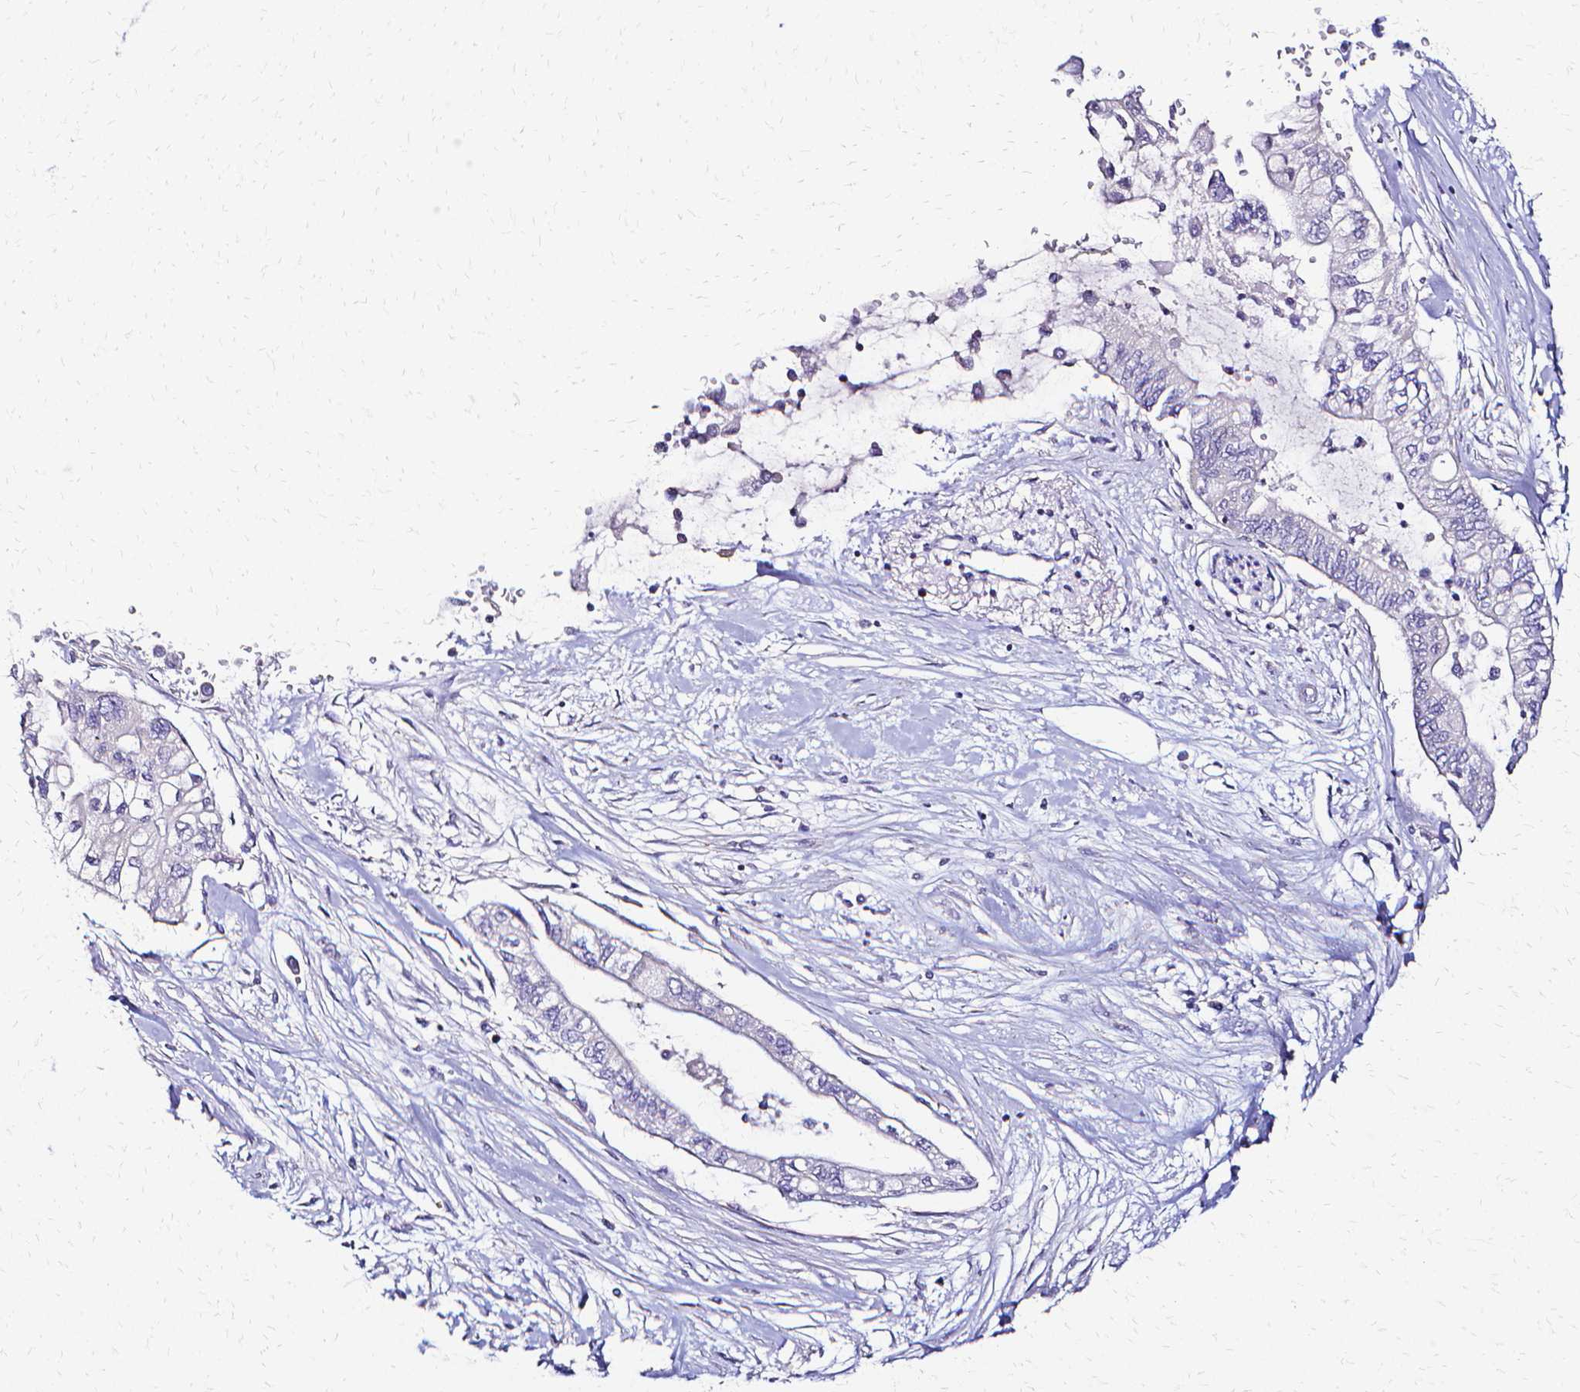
{"staining": {"intensity": "negative", "quantity": "none", "location": "none"}, "tissue": "pancreatic cancer", "cell_type": "Tumor cells", "image_type": "cancer", "snomed": [{"axis": "morphology", "description": "Adenocarcinoma, NOS"}, {"axis": "topography", "description": "Pancreas"}], "caption": "Immunohistochemistry photomicrograph of neoplastic tissue: human adenocarcinoma (pancreatic) stained with DAB (3,3'-diaminobenzidine) exhibits no significant protein expression in tumor cells.", "gene": "CCNB1", "patient": {"sex": "female", "age": 77}}